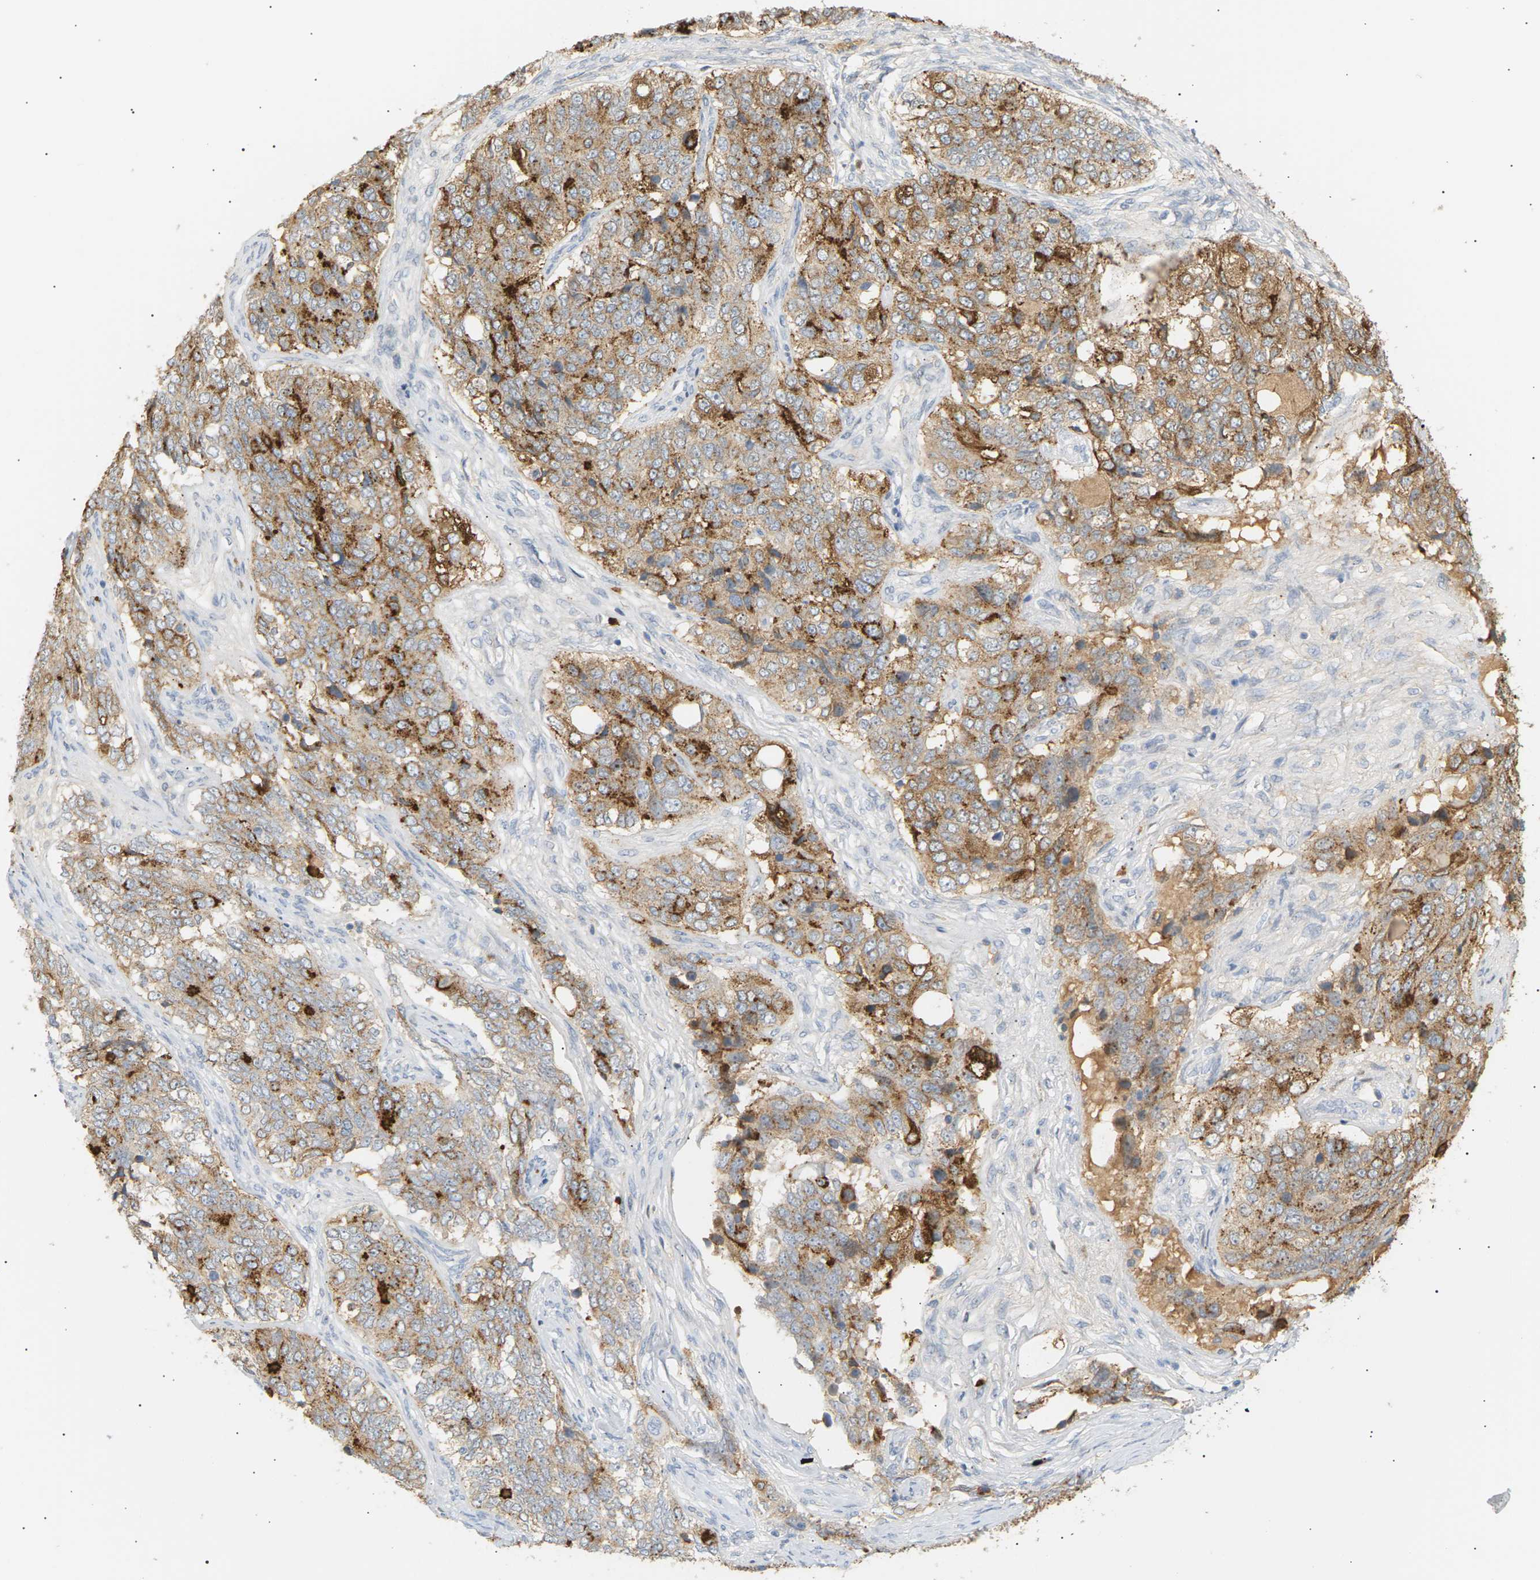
{"staining": {"intensity": "moderate", "quantity": ">75%", "location": "cytoplasmic/membranous"}, "tissue": "ovarian cancer", "cell_type": "Tumor cells", "image_type": "cancer", "snomed": [{"axis": "morphology", "description": "Carcinoma, endometroid"}, {"axis": "topography", "description": "Ovary"}], "caption": "Endometroid carcinoma (ovarian) stained for a protein demonstrates moderate cytoplasmic/membranous positivity in tumor cells.", "gene": "CLU", "patient": {"sex": "female", "age": 51}}